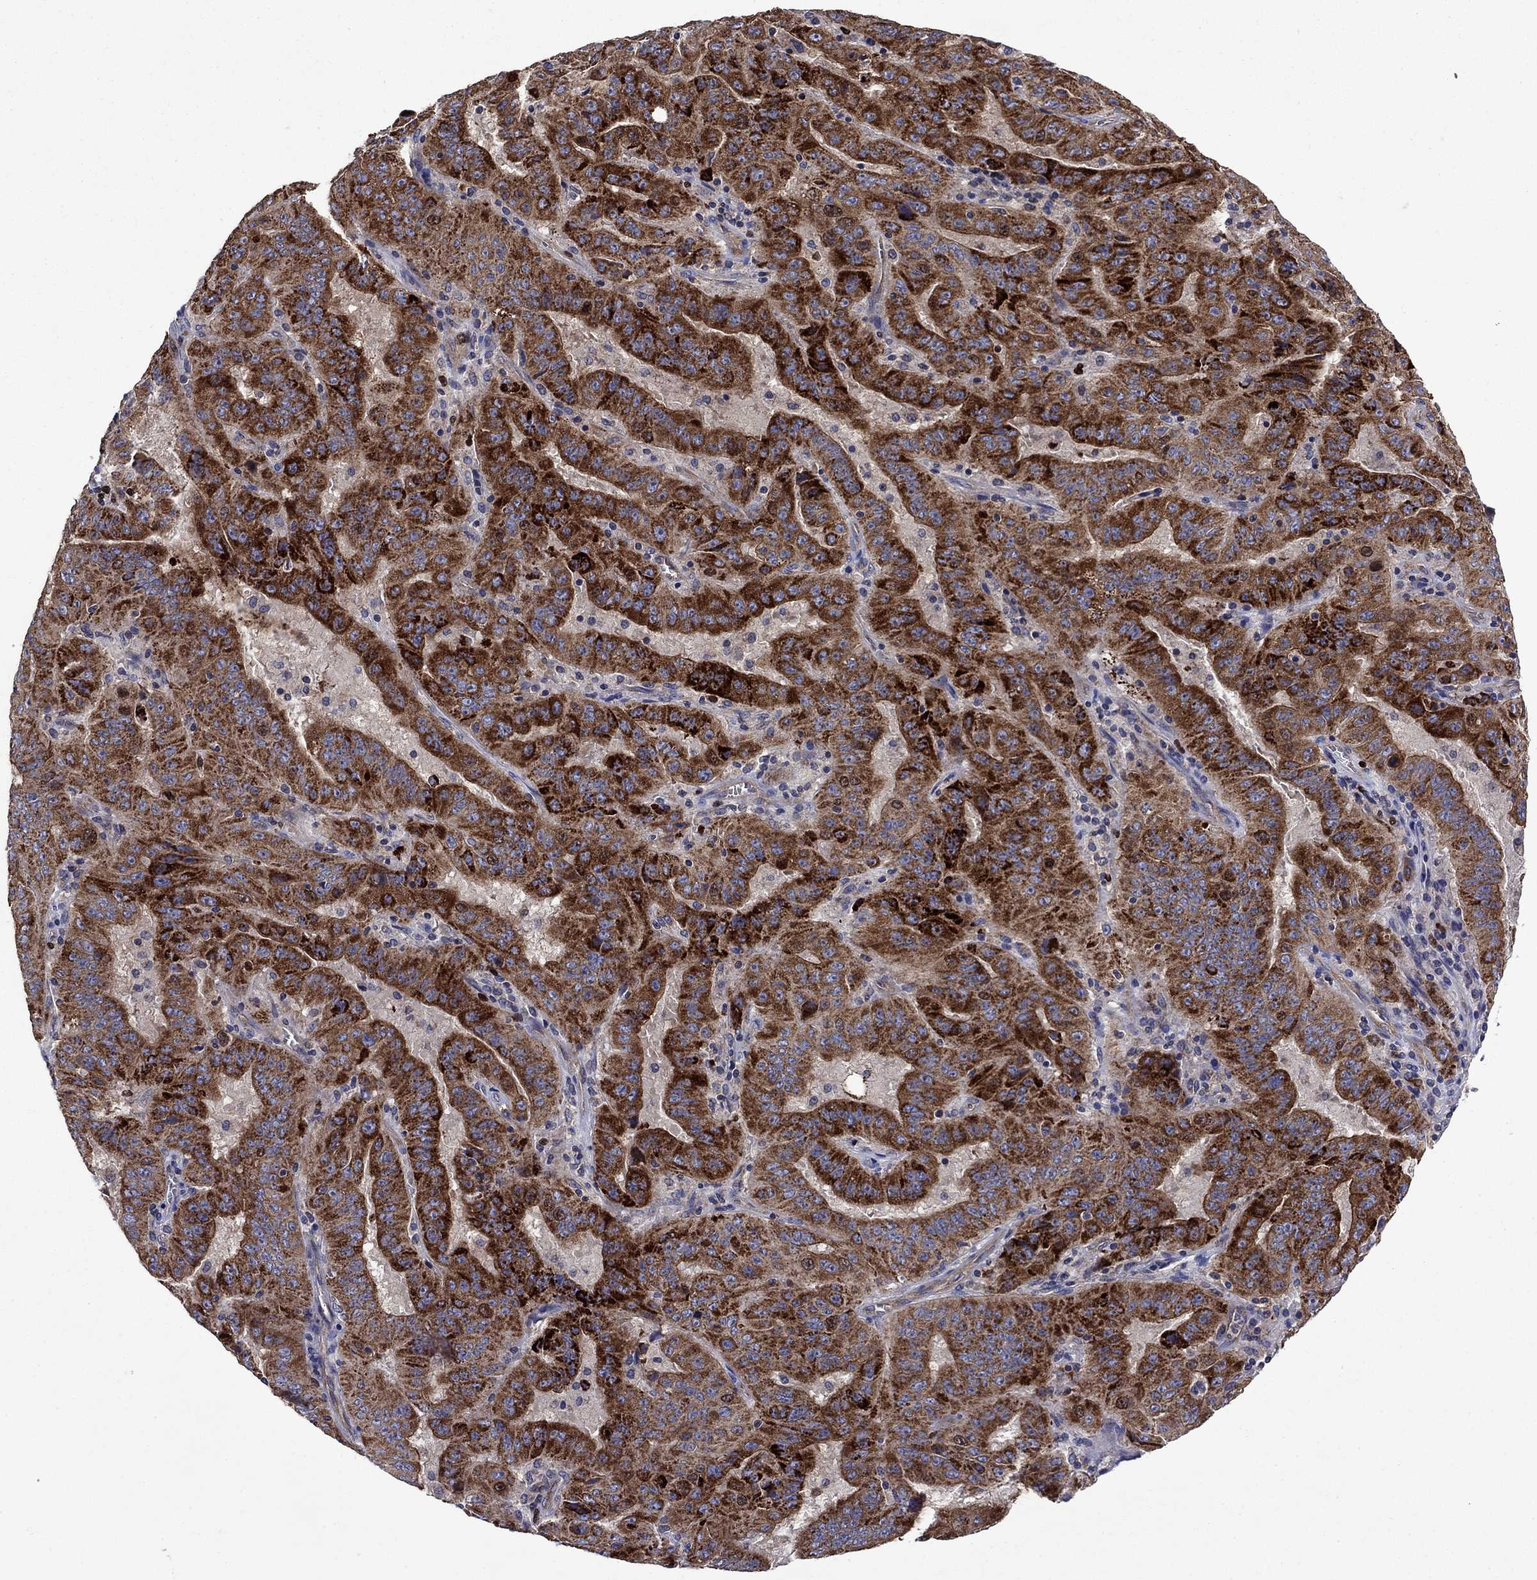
{"staining": {"intensity": "strong", "quantity": ">75%", "location": "cytoplasmic/membranous"}, "tissue": "pancreatic cancer", "cell_type": "Tumor cells", "image_type": "cancer", "snomed": [{"axis": "morphology", "description": "Adenocarcinoma, NOS"}, {"axis": "topography", "description": "Pancreas"}], "caption": "This image demonstrates immunohistochemistry (IHC) staining of human adenocarcinoma (pancreatic), with high strong cytoplasmic/membranous expression in about >75% of tumor cells.", "gene": "KIF22", "patient": {"sex": "male", "age": 63}}